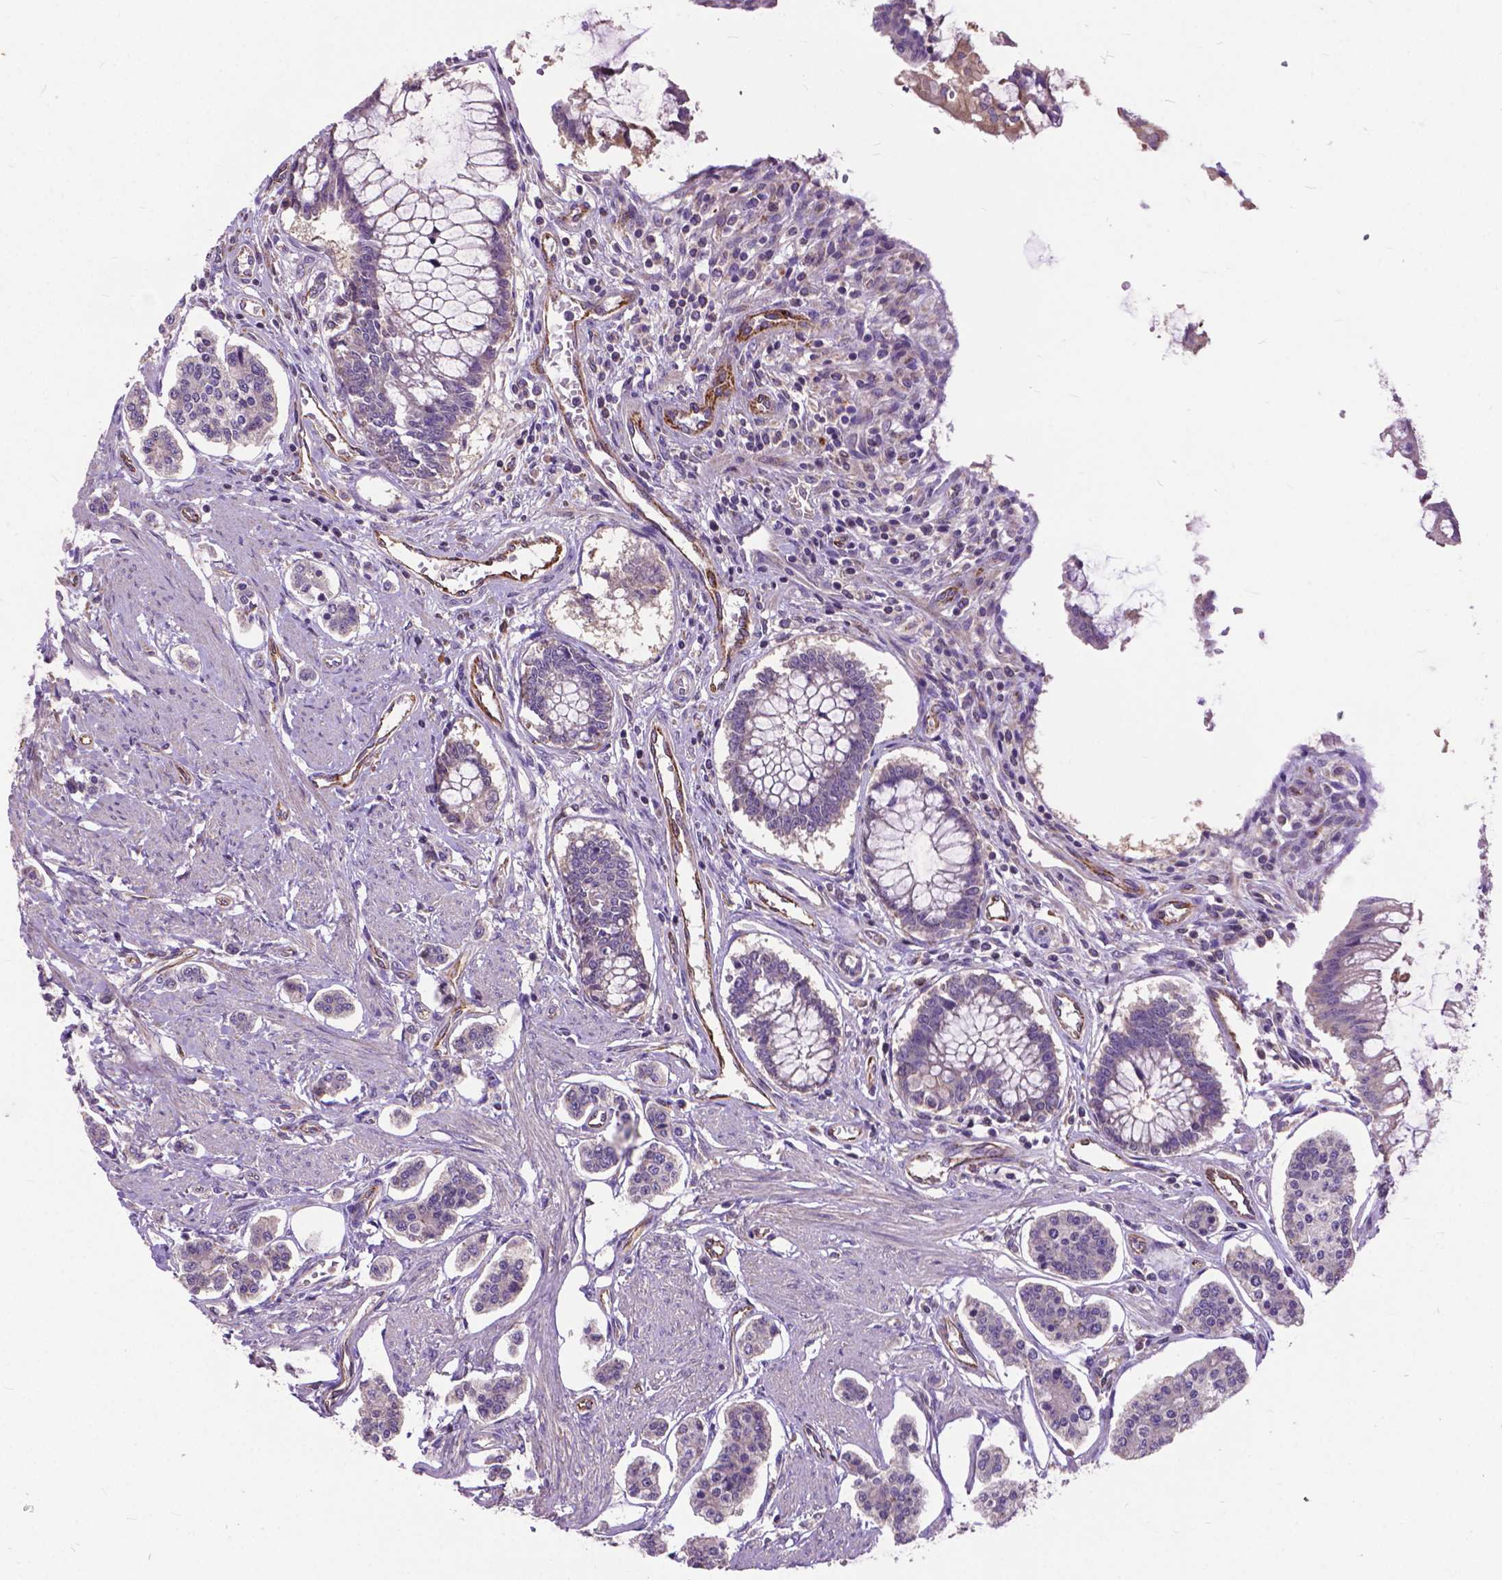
{"staining": {"intensity": "negative", "quantity": "none", "location": "none"}, "tissue": "carcinoid", "cell_type": "Tumor cells", "image_type": "cancer", "snomed": [{"axis": "morphology", "description": "Carcinoid, malignant, NOS"}, {"axis": "topography", "description": "Small intestine"}], "caption": "An IHC micrograph of carcinoid is shown. There is no staining in tumor cells of carcinoid.", "gene": "ZNF337", "patient": {"sex": "female", "age": 65}}